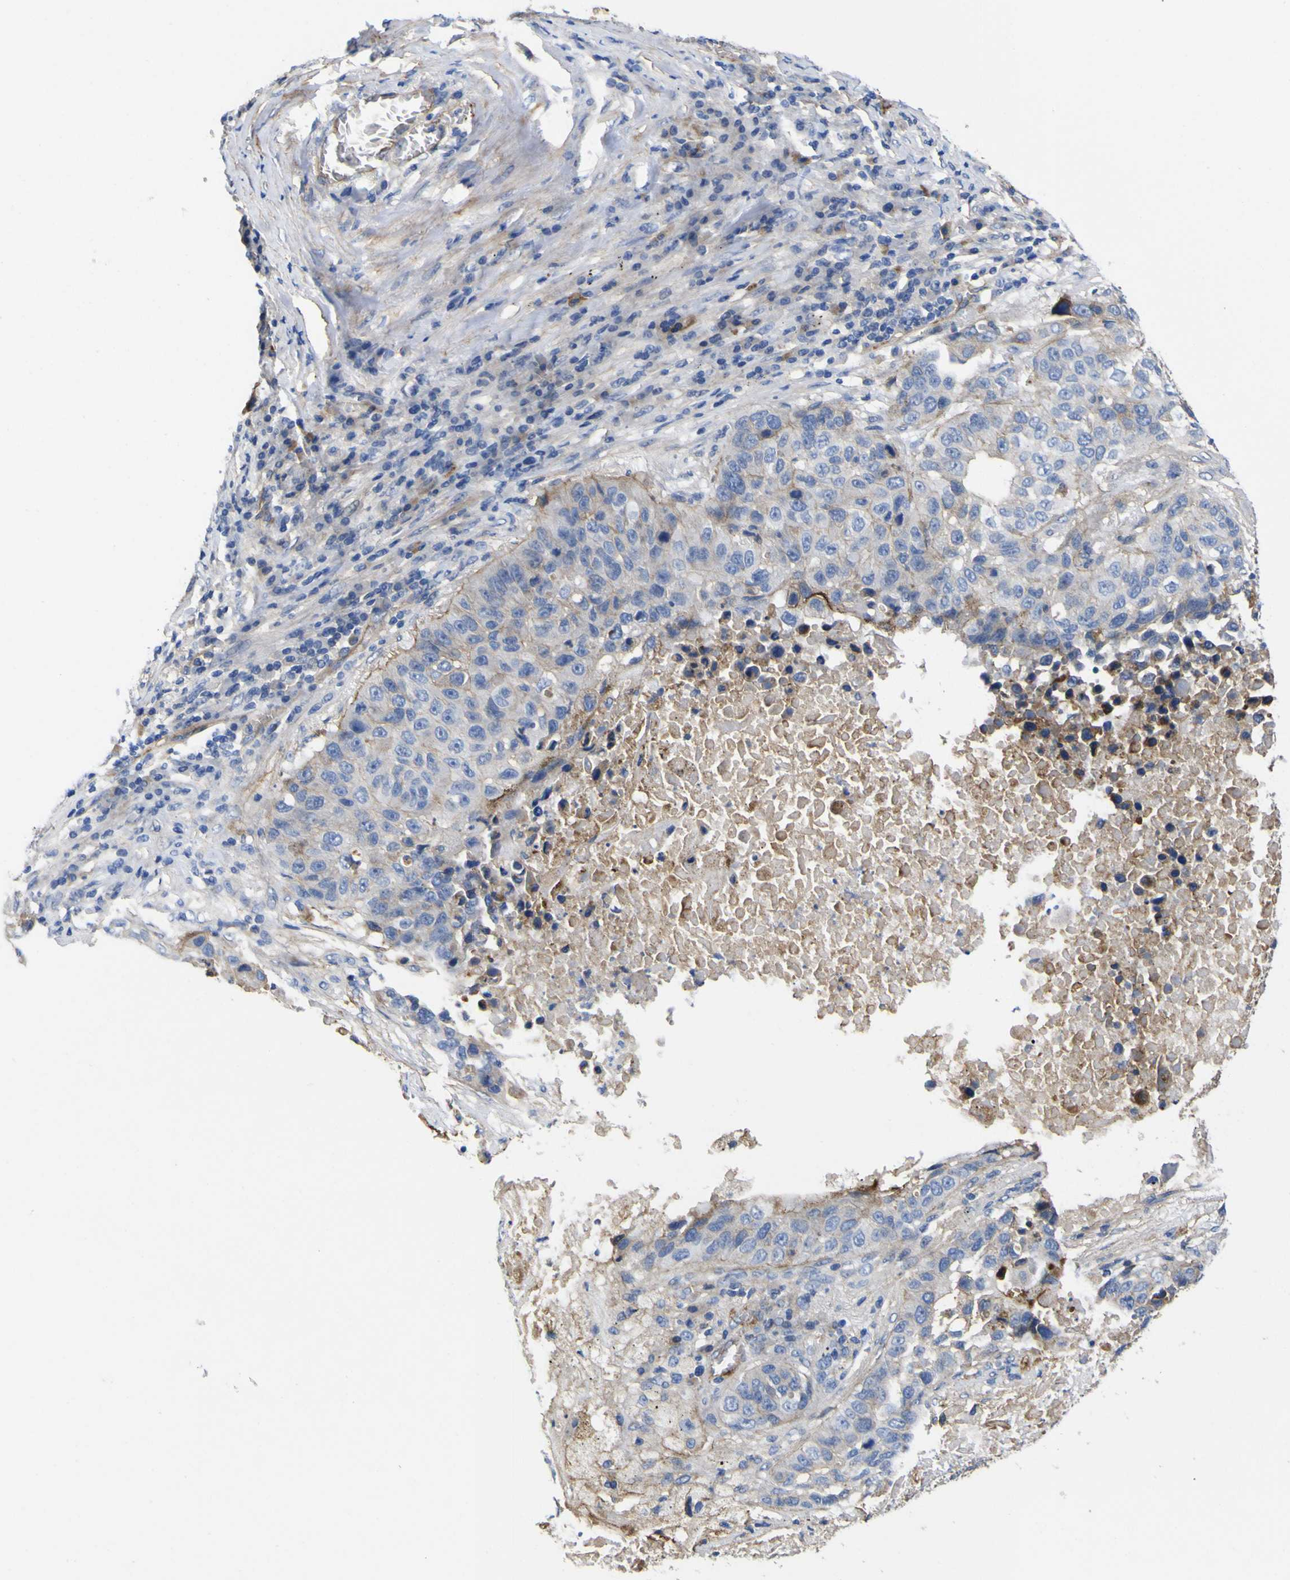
{"staining": {"intensity": "weak", "quantity": "<25%", "location": "cytoplasmic/membranous"}, "tissue": "lung cancer", "cell_type": "Tumor cells", "image_type": "cancer", "snomed": [{"axis": "morphology", "description": "Squamous cell carcinoma, NOS"}, {"axis": "topography", "description": "Lung"}], "caption": "The micrograph shows no staining of tumor cells in lung cancer (squamous cell carcinoma).", "gene": "CD151", "patient": {"sex": "male", "age": 57}}